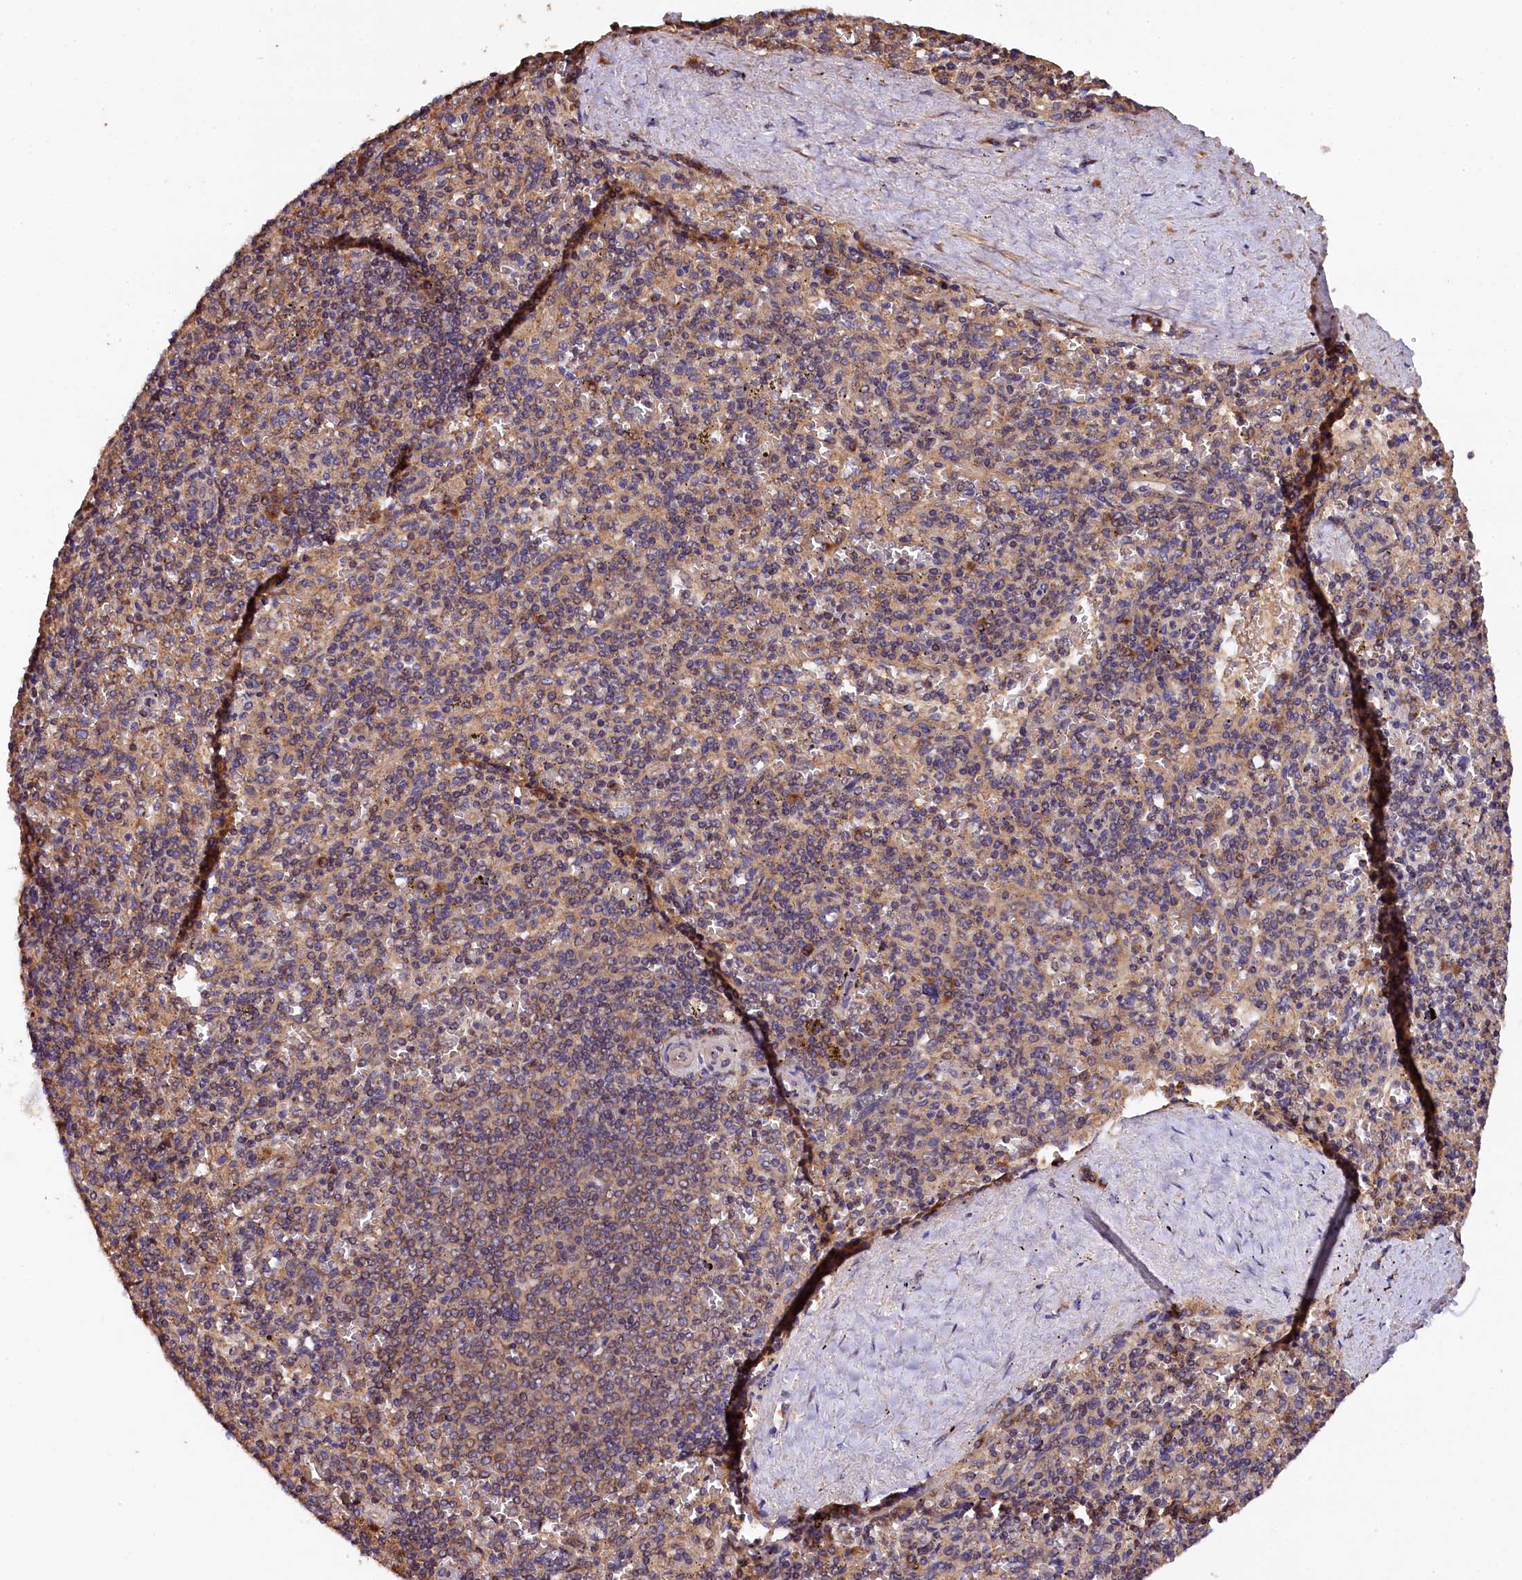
{"staining": {"intensity": "moderate", "quantity": "25%-75%", "location": "cytoplasmic/membranous"}, "tissue": "spleen", "cell_type": "Cells in red pulp", "image_type": "normal", "snomed": [{"axis": "morphology", "description": "Normal tissue, NOS"}, {"axis": "topography", "description": "Spleen"}], "caption": "High-power microscopy captured an immunohistochemistry (IHC) image of benign spleen, revealing moderate cytoplasmic/membranous staining in about 25%-75% of cells in red pulp.", "gene": "KLC2", "patient": {"sex": "male", "age": 82}}